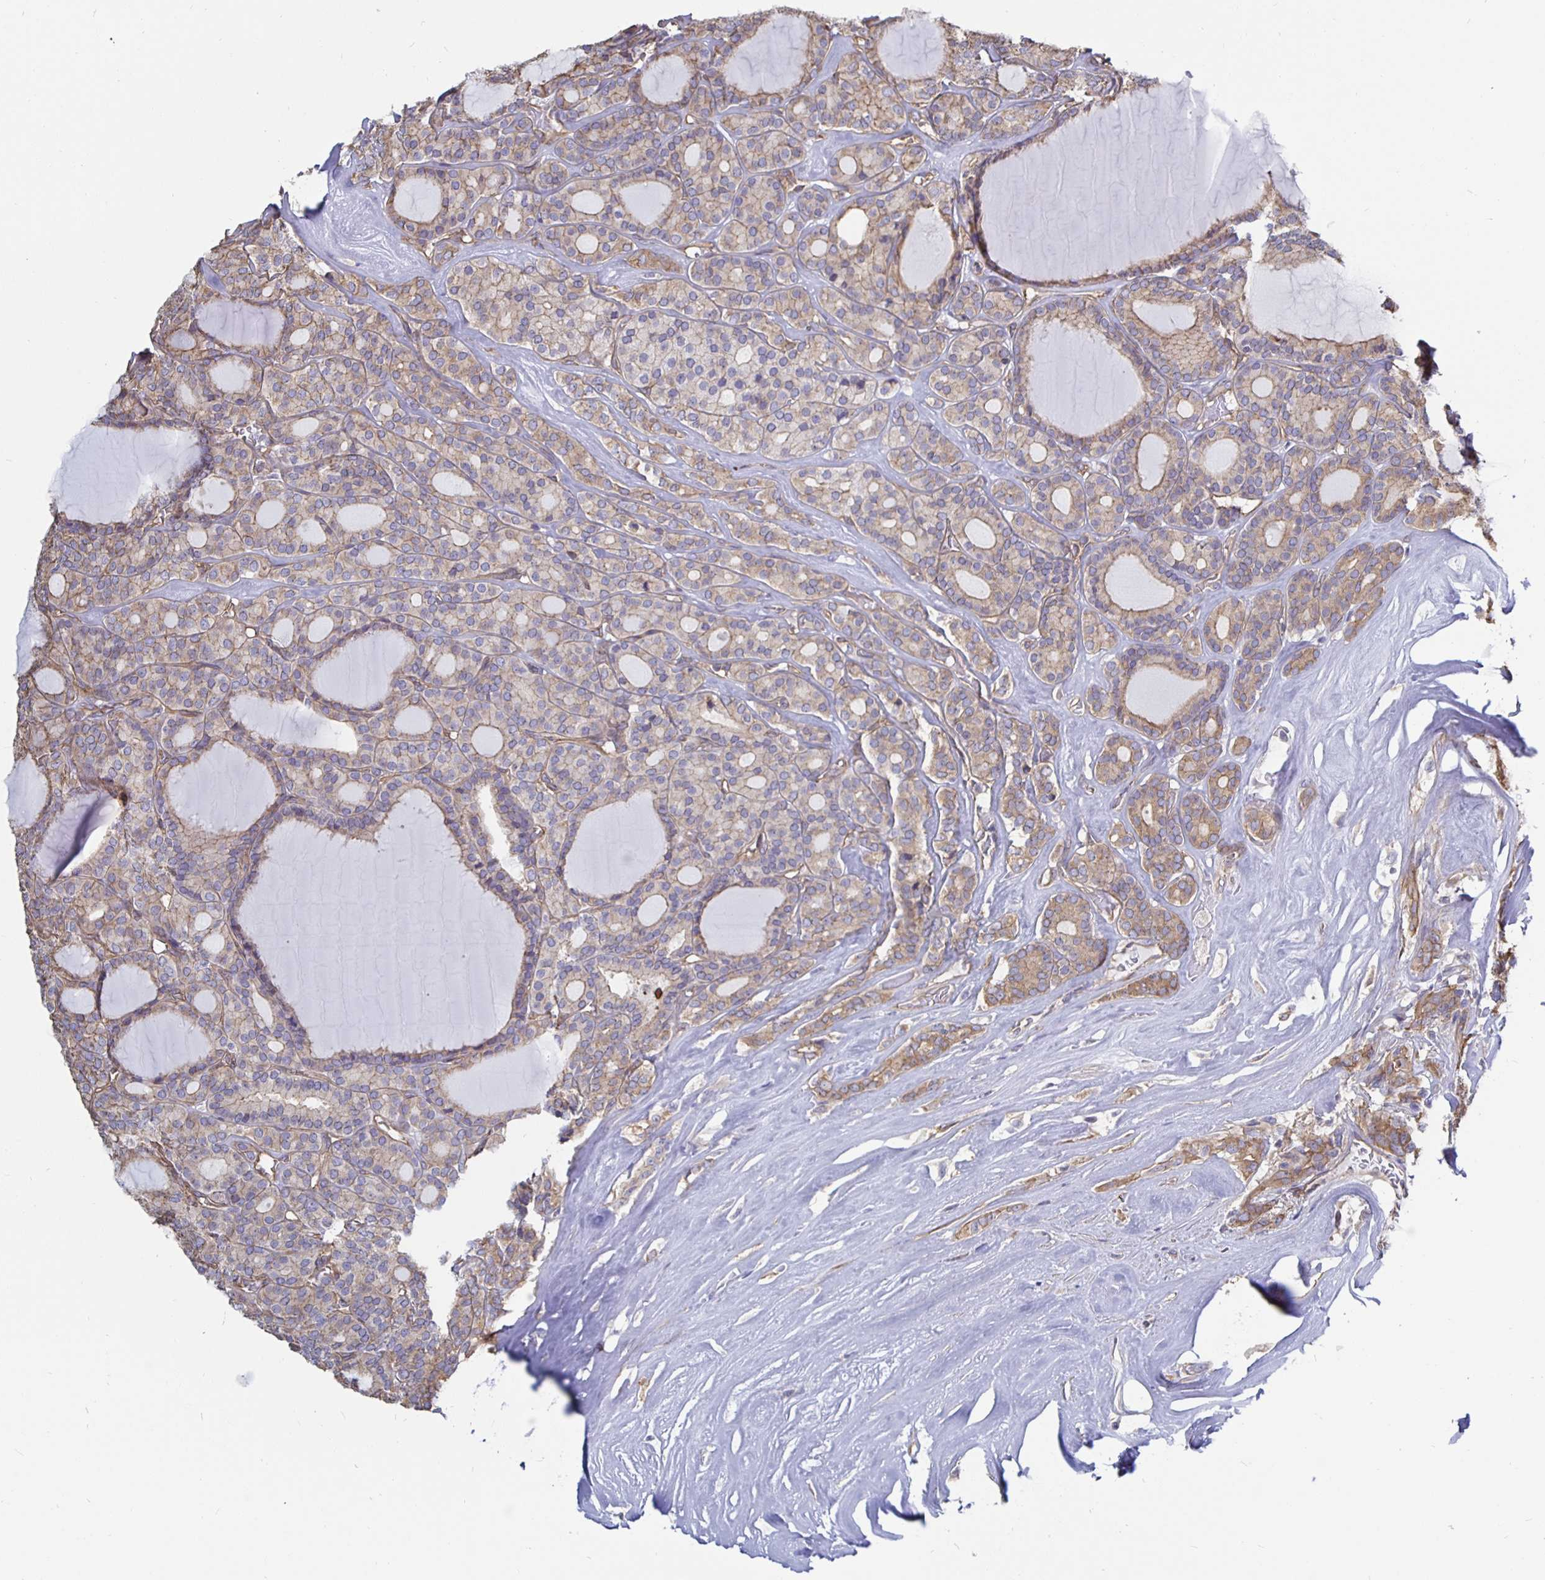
{"staining": {"intensity": "weak", "quantity": "25%-75%", "location": "cytoplasmic/membranous"}, "tissue": "thyroid cancer", "cell_type": "Tumor cells", "image_type": "cancer", "snomed": [{"axis": "morphology", "description": "Follicular adenoma carcinoma, NOS"}, {"axis": "topography", "description": "Thyroid gland"}], "caption": "Tumor cells demonstrate low levels of weak cytoplasmic/membranous expression in about 25%-75% of cells in human thyroid follicular adenoma carcinoma.", "gene": "ARHGEF39", "patient": {"sex": "male", "age": 74}}